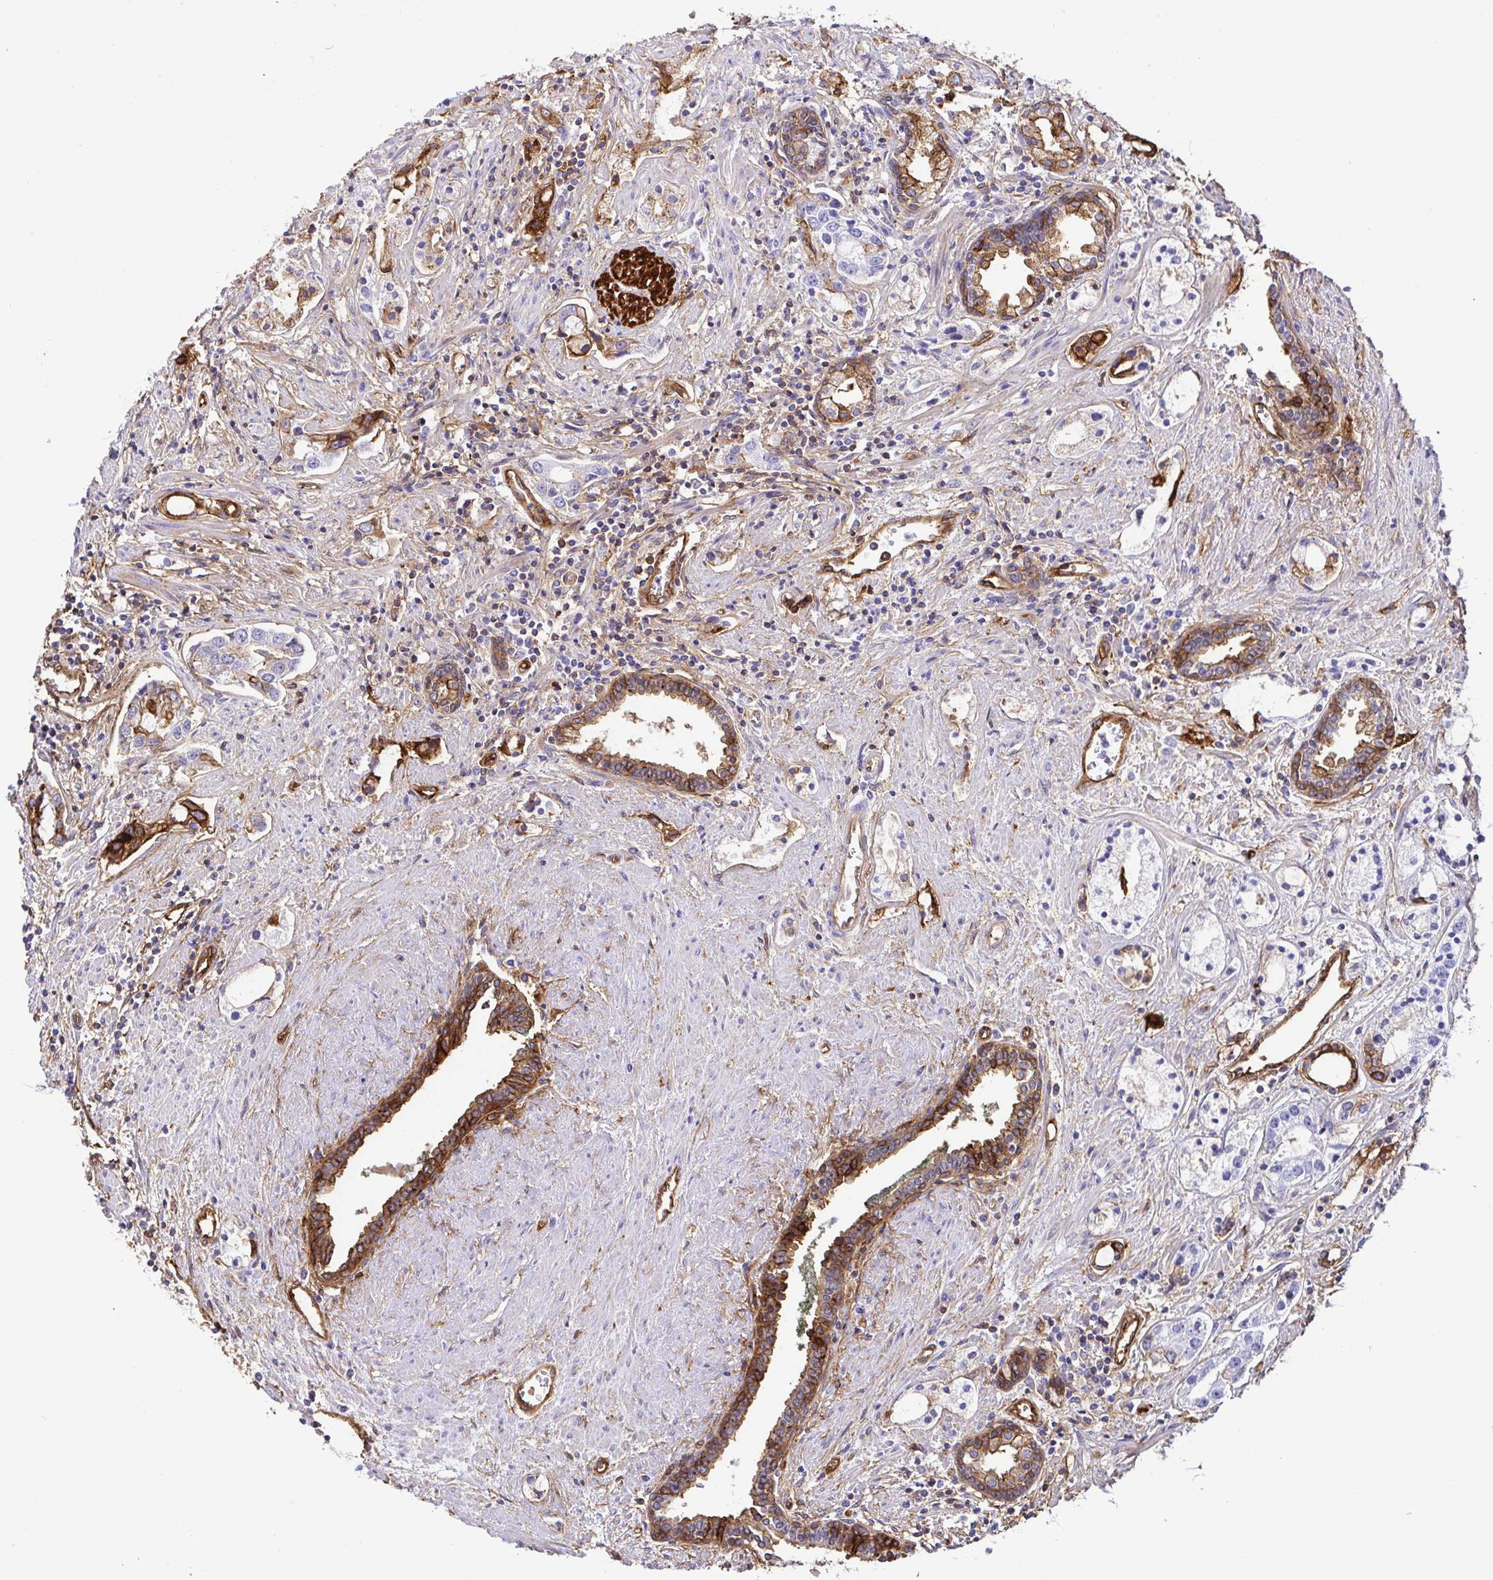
{"staining": {"intensity": "negative", "quantity": "none", "location": "none"}, "tissue": "prostate cancer", "cell_type": "Tumor cells", "image_type": "cancer", "snomed": [{"axis": "morphology", "description": "Adenocarcinoma, Medium grade"}, {"axis": "topography", "description": "Prostate"}], "caption": "Immunohistochemistry (IHC) image of neoplastic tissue: prostate cancer (medium-grade adenocarcinoma) stained with DAB (3,3'-diaminobenzidine) displays no significant protein expression in tumor cells. Nuclei are stained in blue.", "gene": "ANXA2", "patient": {"sex": "male", "age": 57}}